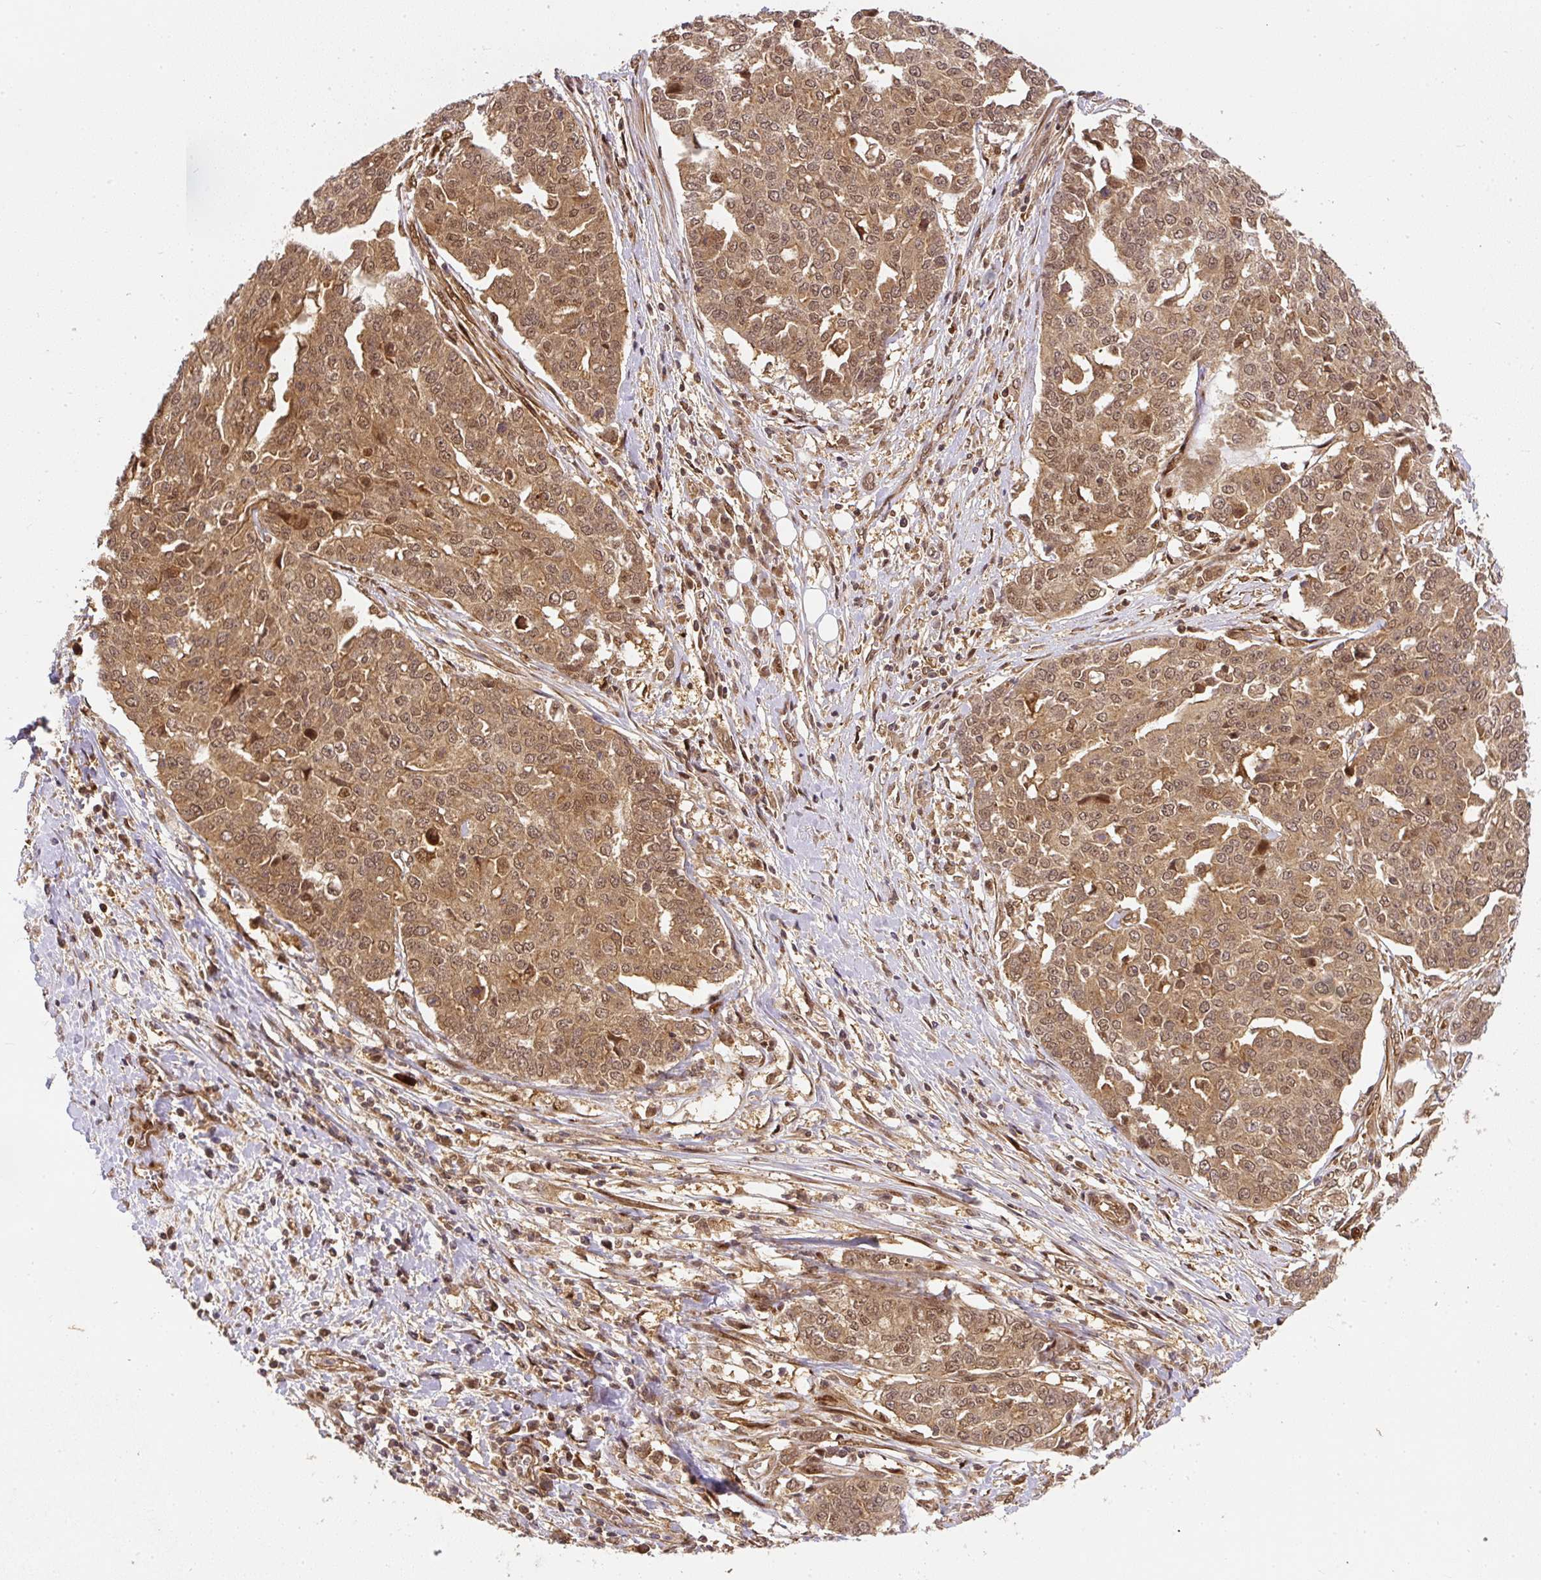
{"staining": {"intensity": "moderate", "quantity": ">75%", "location": "cytoplasmic/membranous,nuclear"}, "tissue": "ovarian cancer", "cell_type": "Tumor cells", "image_type": "cancer", "snomed": [{"axis": "morphology", "description": "Cystadenocarcinoma, serous, NOS"}, {"axis": "topography", "description": "Soft tissue"}, {"axis": "topography", "description": "Ovary"}], "caption": "Ovarian cancer (serous cystadenocarcinoma) was stained to show a protein in brown. There is medium levels of moderate cytoplasmic/membranous and nuclear positivity in about >75% of tumor cells.", "gene": "PSMD1", "patient": {"sex": "female", "age": 57}}